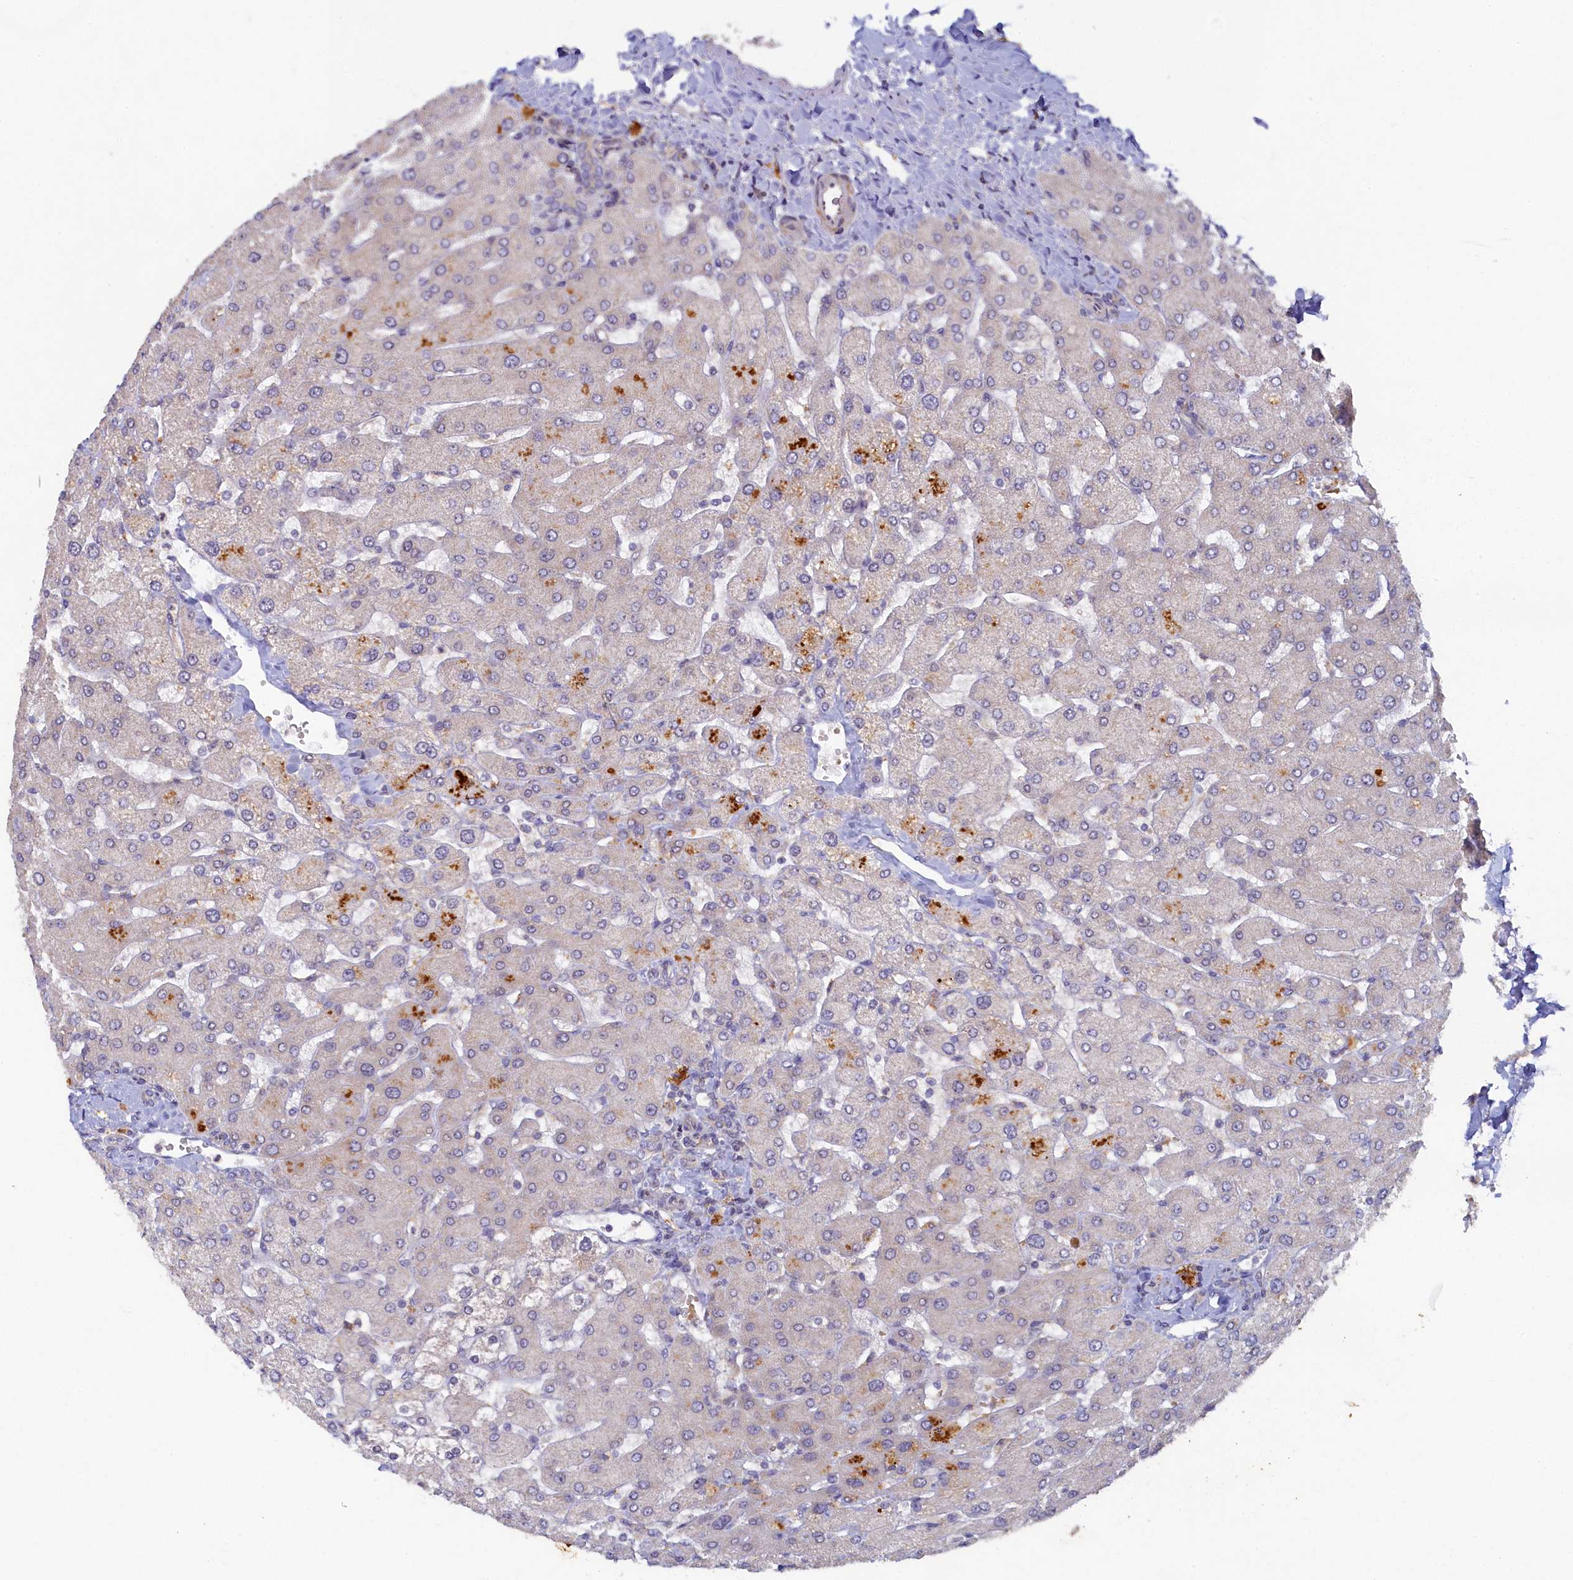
{"staining": {"intensity": "negative", "quantity": "none", "location": "none"}, "tissue": "liver", "cell_type": "Cholangiocytes", "image_type": "normal", "snomed": [{"axis": "morphology", "description": "Normal tissue, NOS"}, {"axis": "topography", "description": "Liver"}], "caption": "Immunohistochemical staining of benign liver shows no significant expression in cholangiocytes.", "gene": "CEP20", "patient": {"sex": "male", "age": 55}}